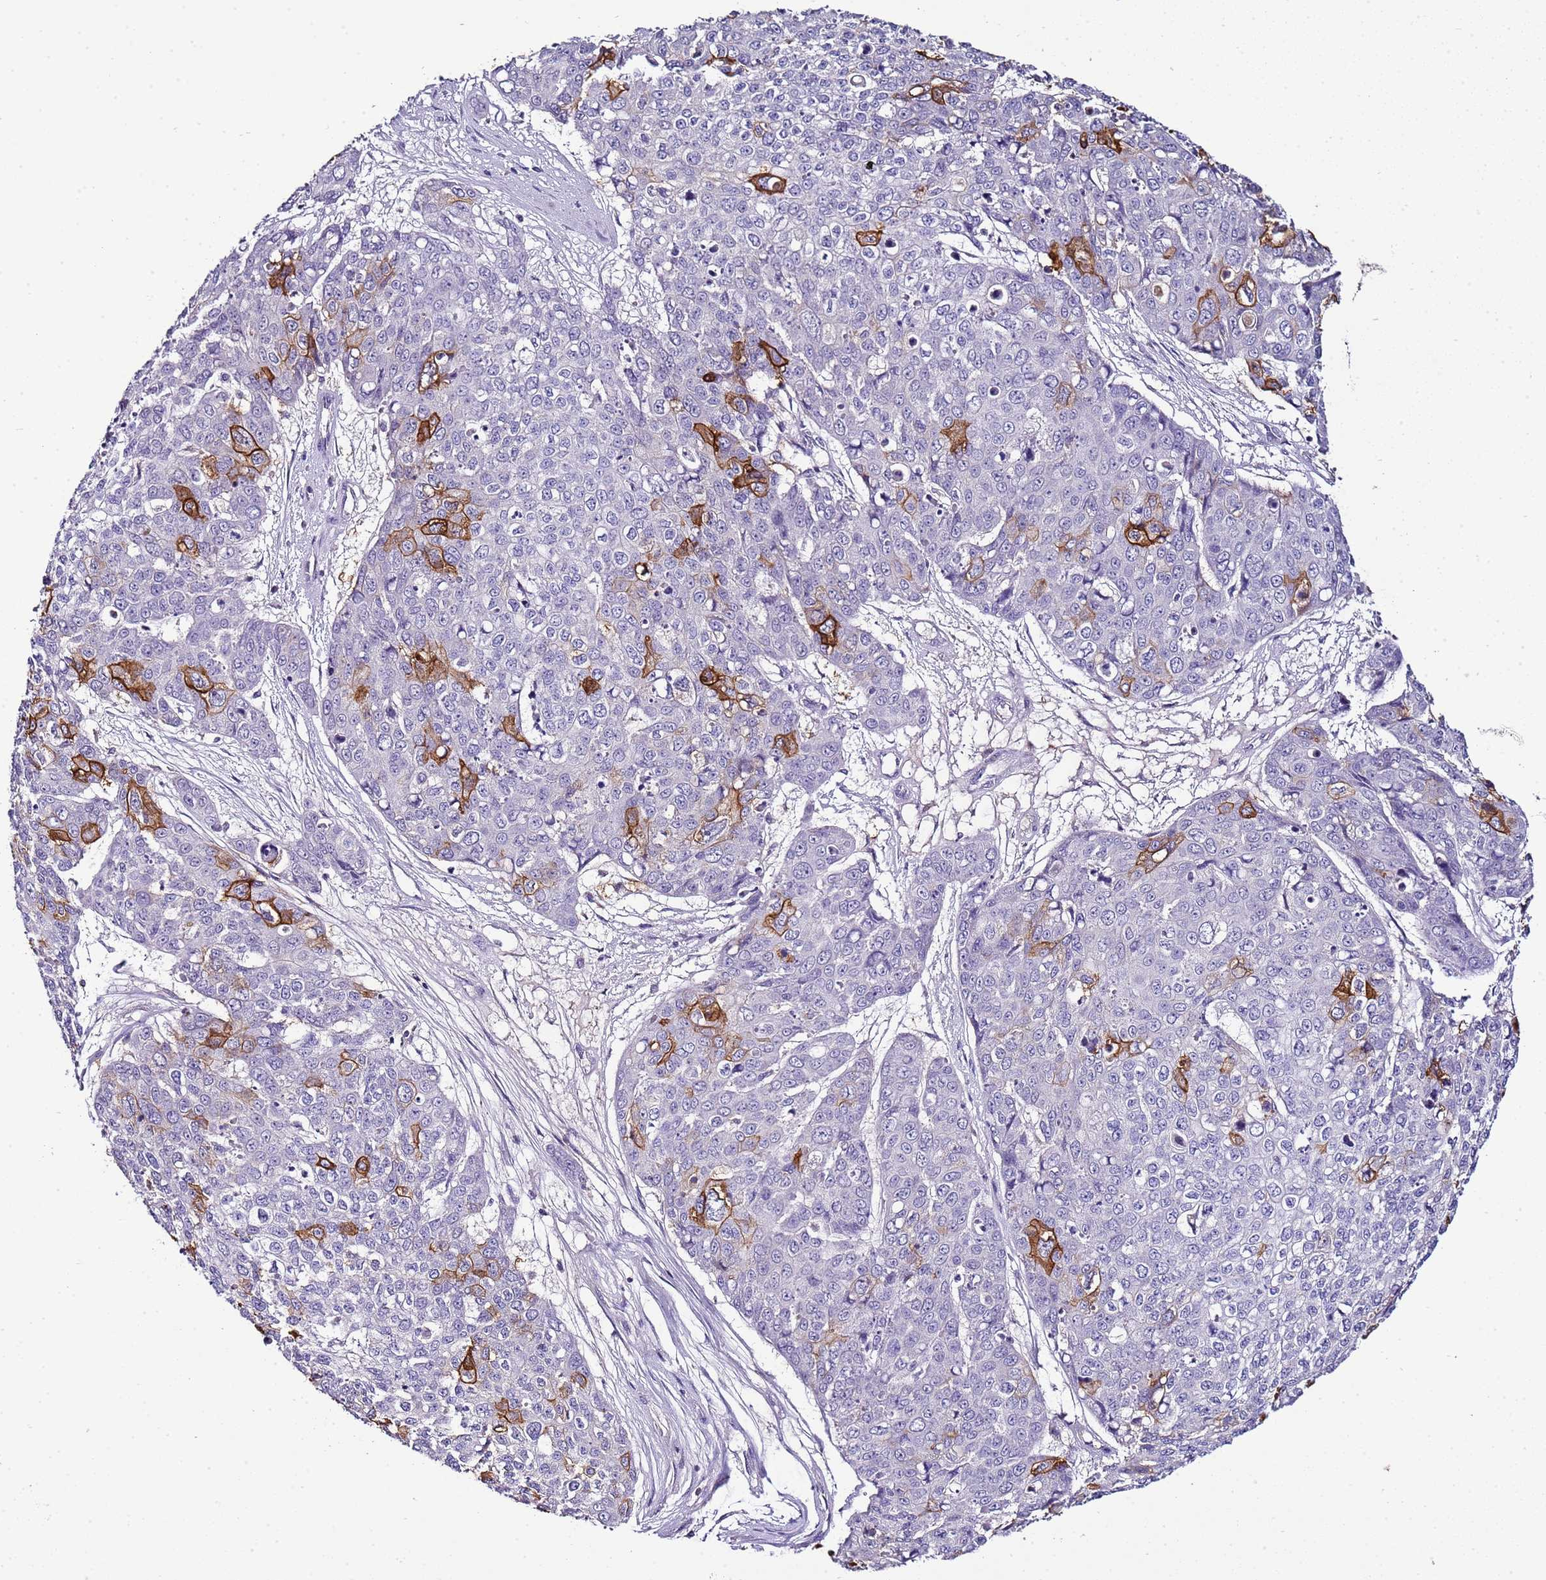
{"staining": {"intensity": "strong", "quantity": "<25%", "location": "cytoplasmic/membranous"}, "tissue": "skin cancer", "cell_type": "Tumor cells", "image_type": "cancer", "snomed": [{"axis": "morphology", "description": "Squamous cell carcinoma, NOS"}, {"axis": "topography", "description": "Skin"}], "caption": "Immunohistochemical staining of human skin cancer (squamous cell carcinoma) exhibits strong cytoplasmic/membranous protein staining in approximately <25% of tumor cells.", "gene": "IL2RG", "patient": {"sex": "male", "age": 71}}